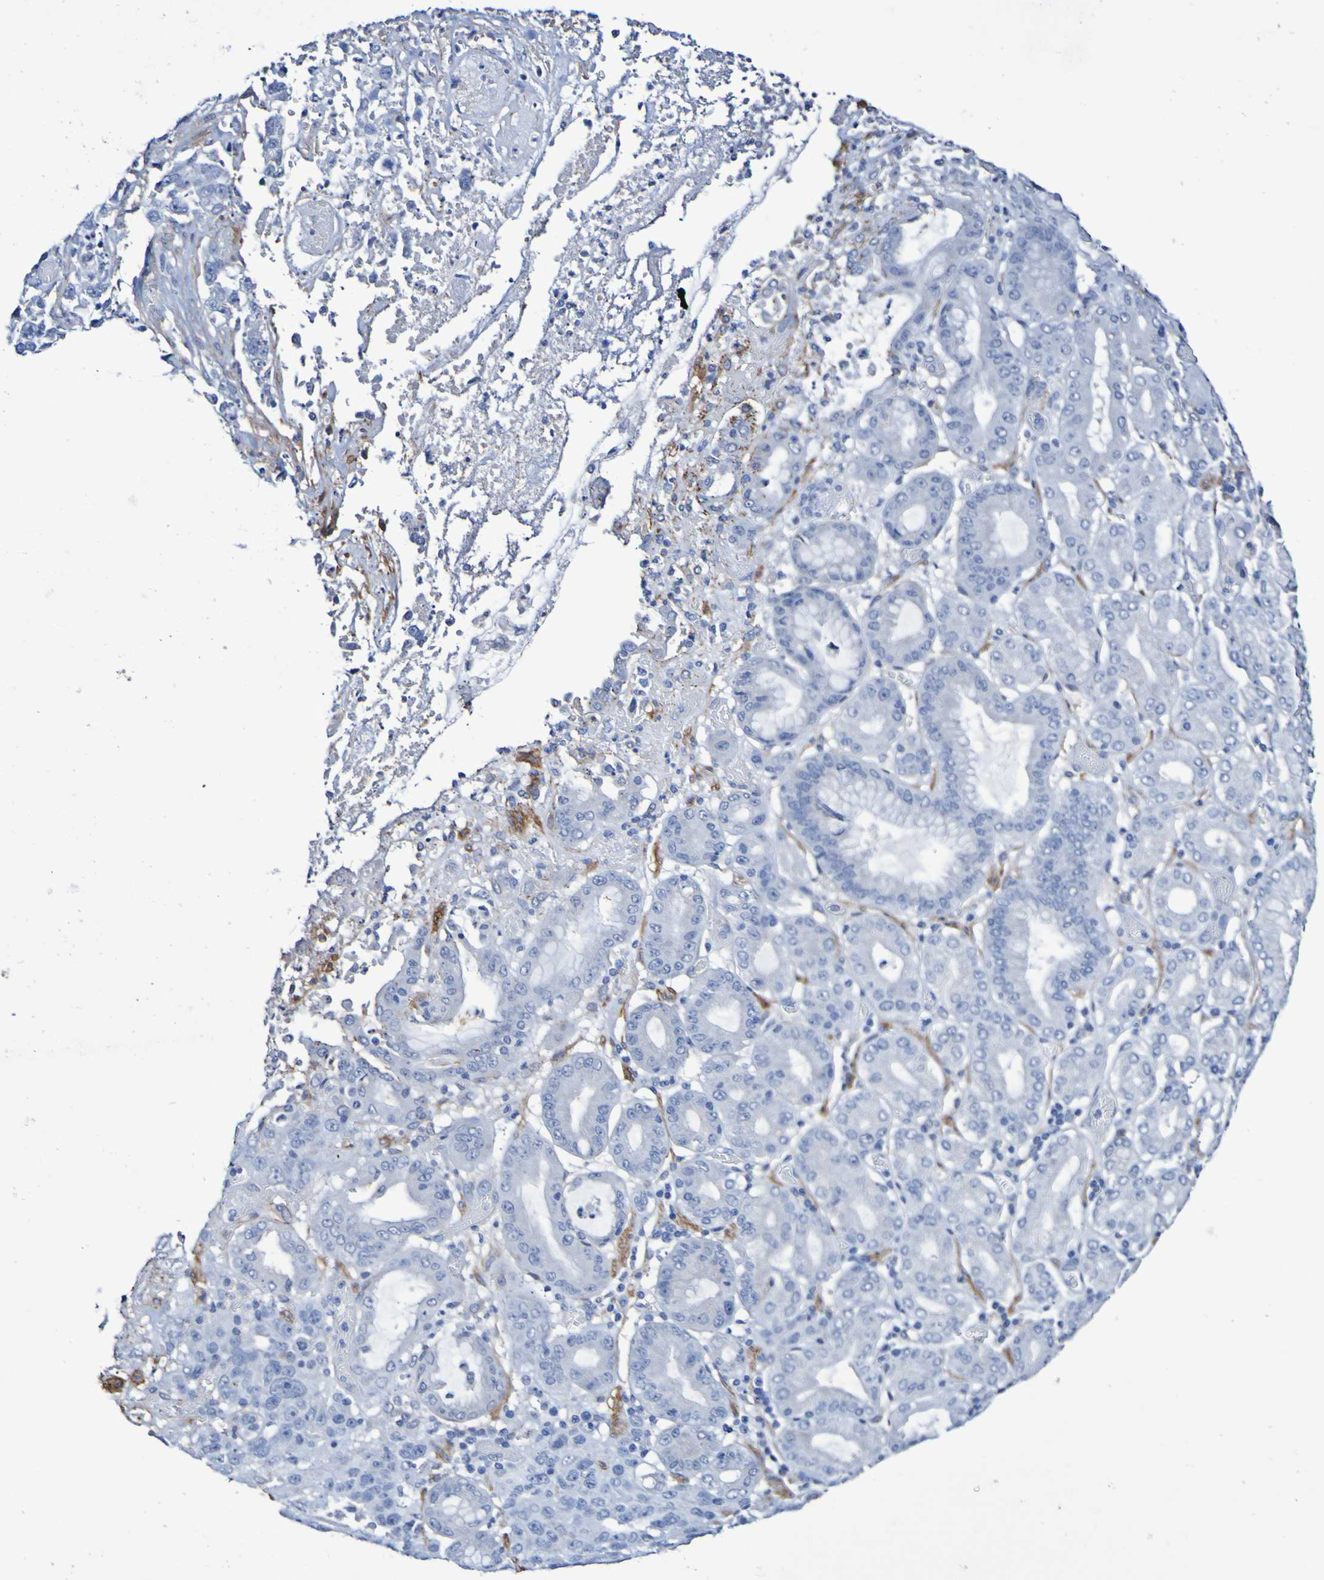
{"staining": {"intensity": "negative", "quantity": "none", "location": "none"}, "tissue": "stomach cancer", "cell_type": "Tumor cells", "image_type": "cancer", "snomed": [{"axis": "morphology", "description": "Normal tissue, NOS"}, {"axis": "morphology", "description": "Adenocarcinoma, NOS"}, {"axis": "topography", "description": "Stomach"}], "caption": "IHC photomicrograph of neoplastic tissue: adenocarcinoma (stomach) stained with DAB (3,3'-diaminobenzidine) displays no significant protein staining in tumor cells.", "gene": "SGCB", "patient": {"sex": "male", "age": 48}}